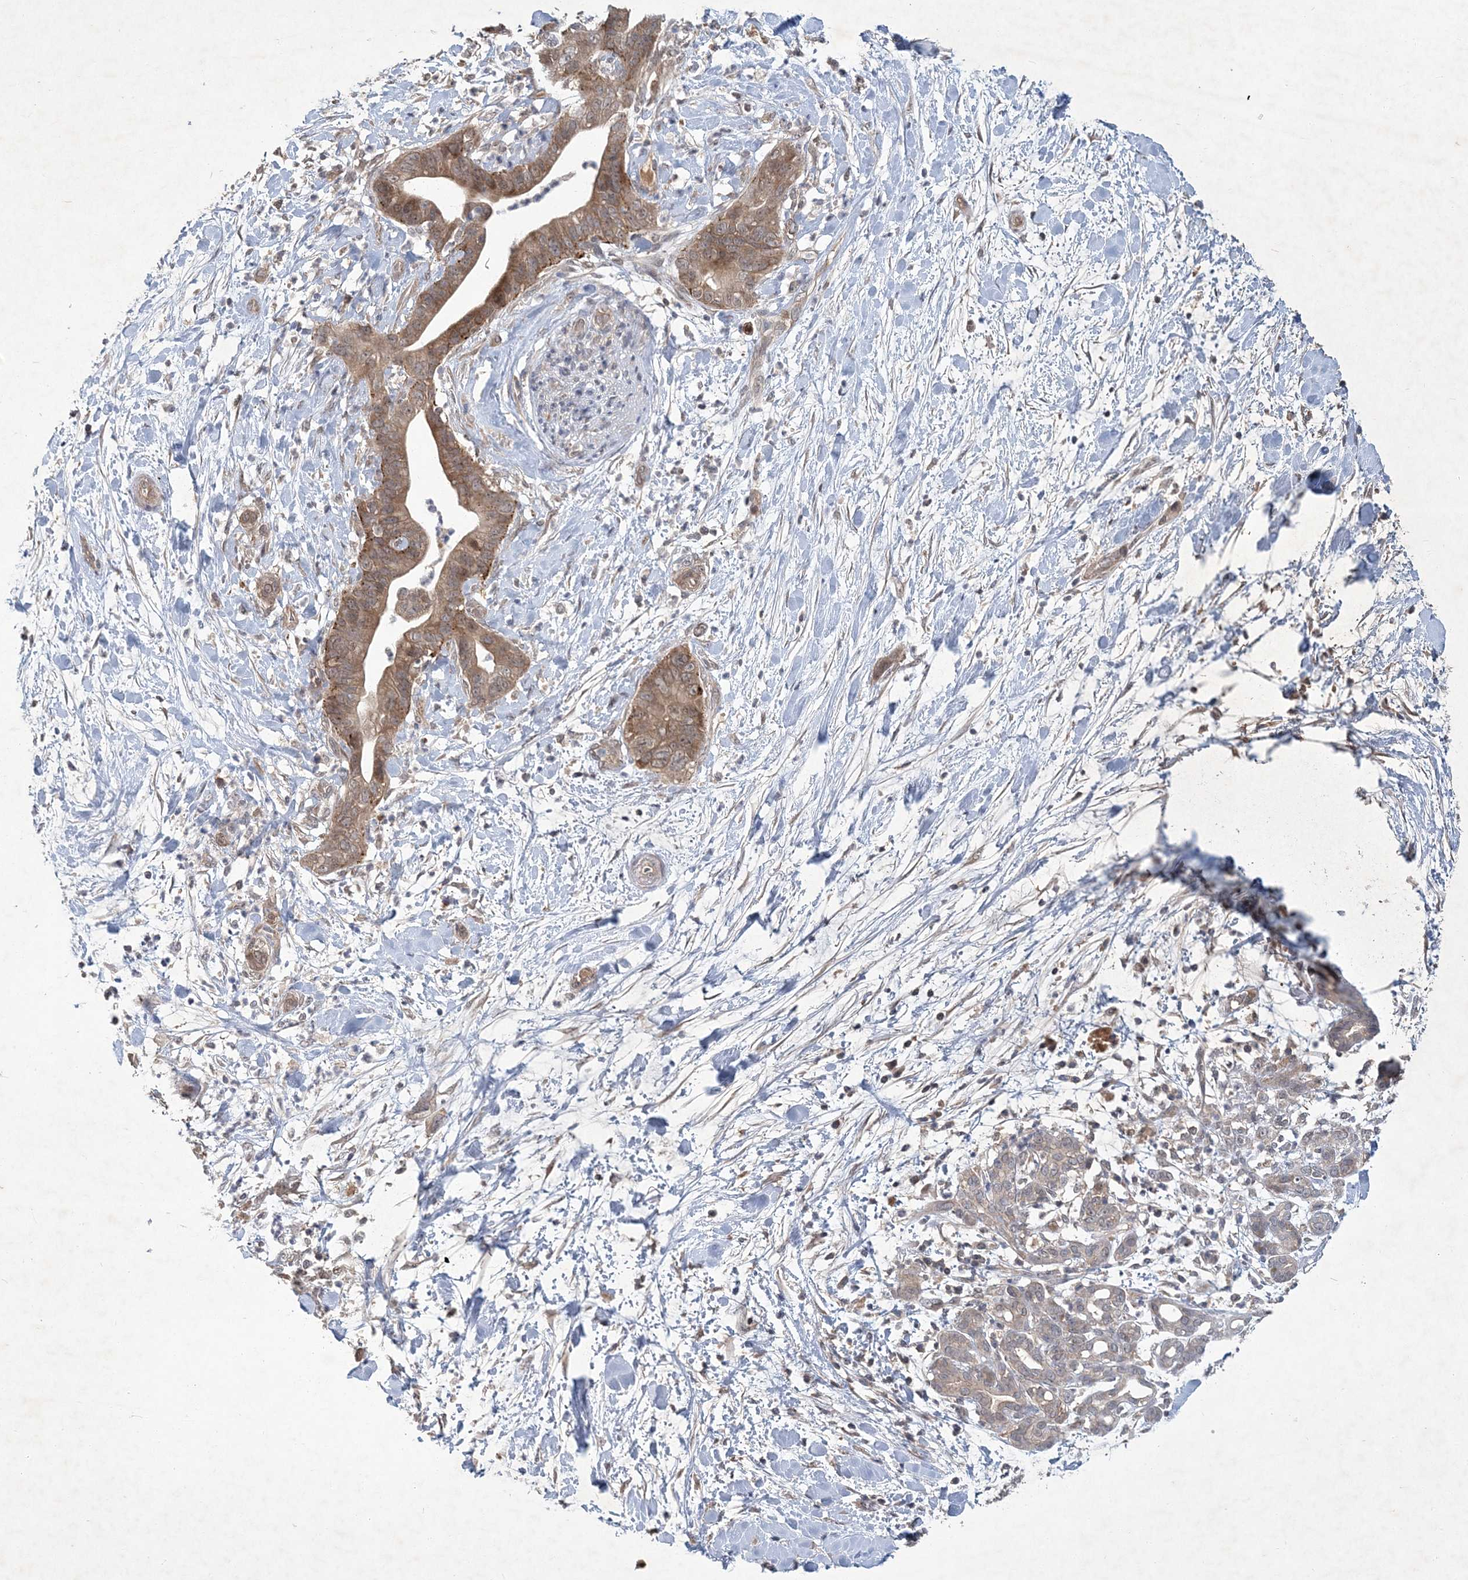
{"staining": {"intensity": "moderate", "quantity": ">75%", "location": "cytoplasmic/membranous"}, "tissue": "pancreatic cancer", "cell_type": "Tumor cells", "image_type": "cancer", "snomed": [{"axis": "morphology", "description": "Adenocarcinoma, NOS"}, {"axis": "topography", "description": "Pancreas"}], "caption": "Immunohistochemistry (IHC) image of neoplastic tissue: pancreatic cancer (adenocarcinoma) stained using IHC reveals medium levels of moderate protein expression localized specifically in the cytoplasmic/membranous of tumor cells, appearing as a cytoplasmic/membranous brown color.", "gene": "RNF25", "patient": {"sex": "female", "age": 78}}